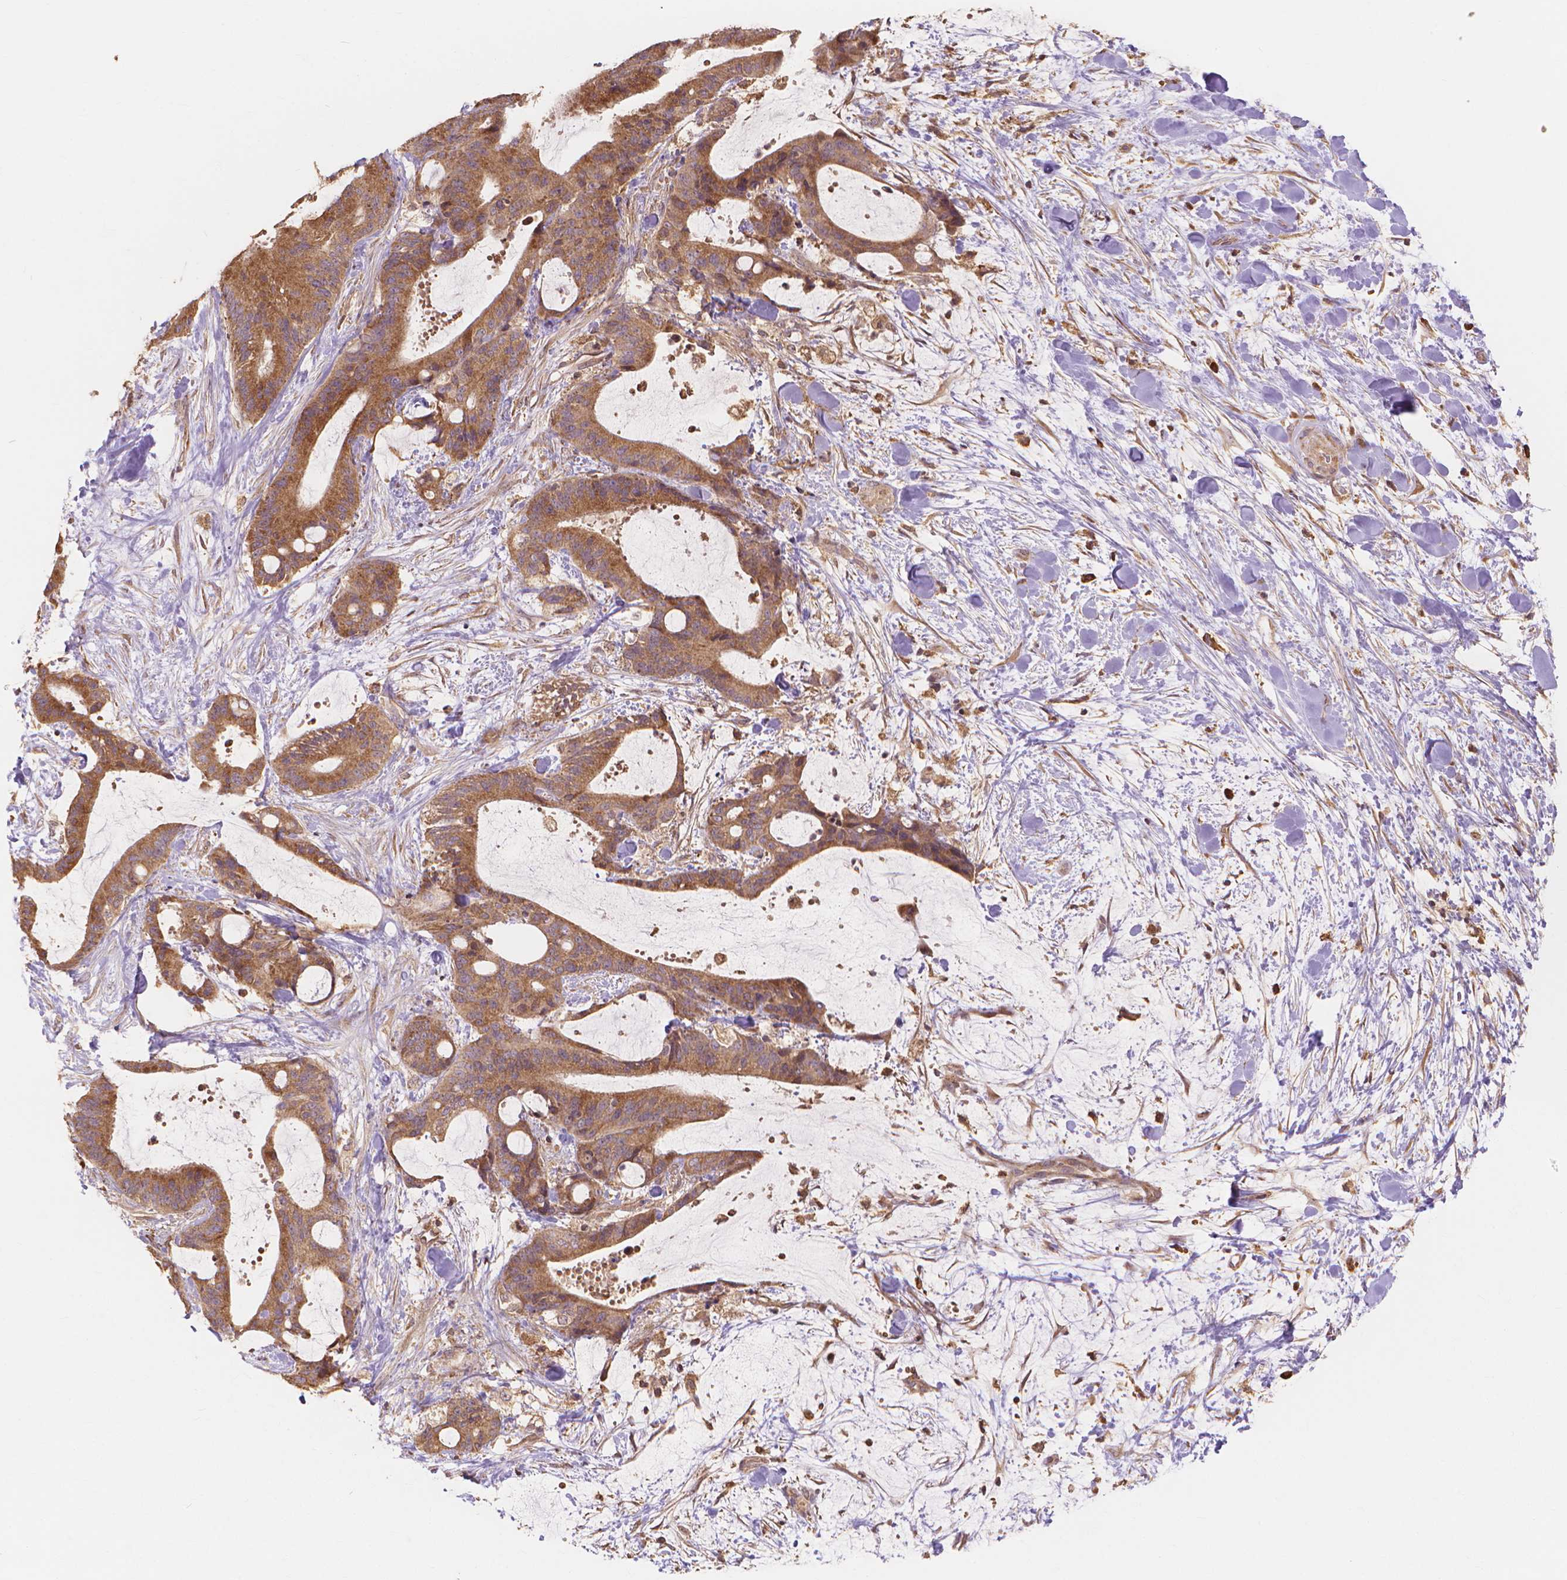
{"staining": {"intensity": "moderate", "quantity": ">75%", "location": "cytoplasmic/membranous"}, "tissue": "liver cancer", "cell_type": "Tumor cells", "image_type": "cancer", "snomed": [{"axis": "morphology", "description": "Cholangiocarcinoma"}, {"axis": "topography", "description": "Liver"}], "caption": "Human liver cancer stained for a protein (brown) shows moderate cytoplasmic/membranous positive expression in approximately >75% of tumor cells.", "gene": "TAB2", "patient": {"sex": "female", "age": 73}}